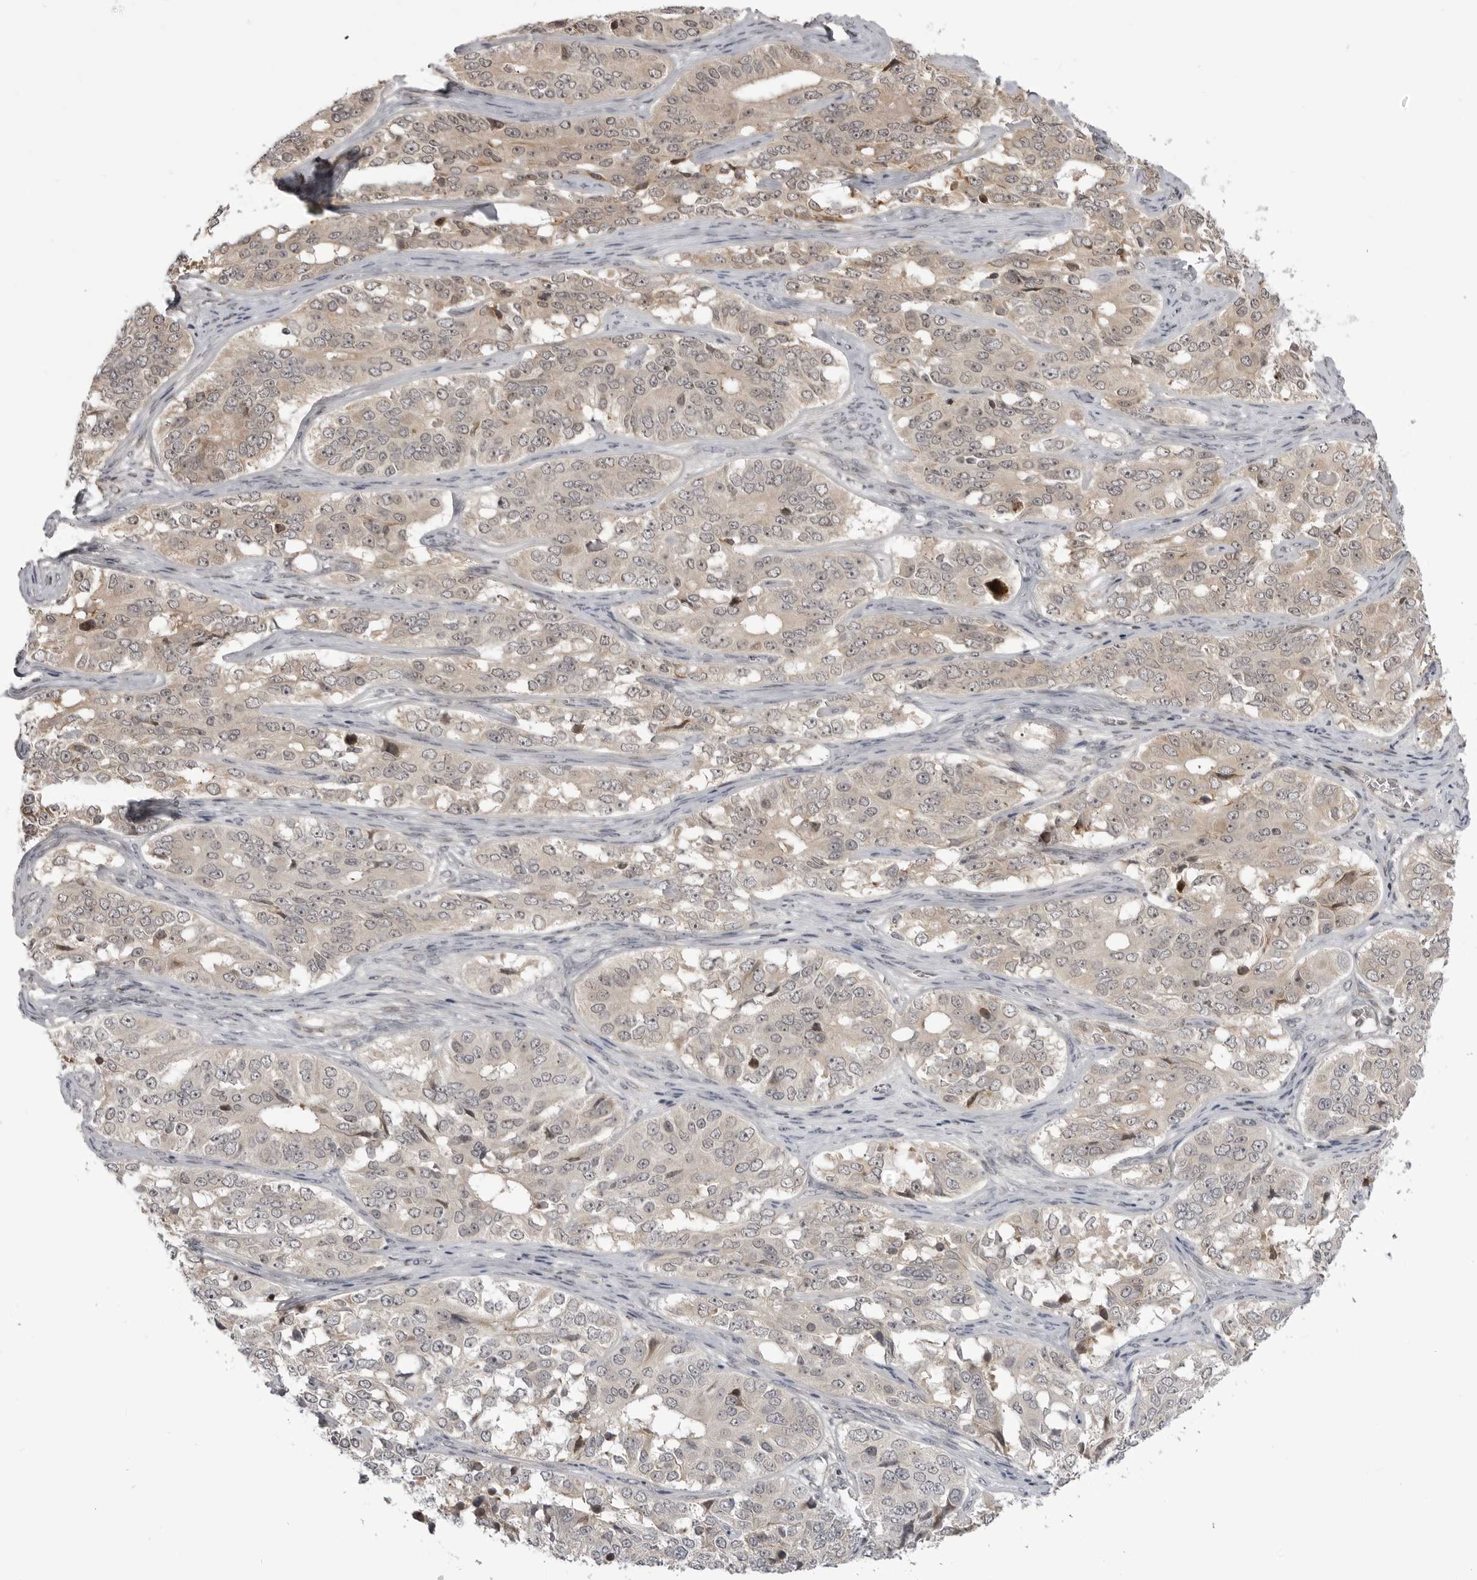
{"staining": {"intensity": "weak", "quantity": "<25%", "location": "cytoplasmic/membranous"}, "tissue": "ovarian cancer", "cell_type": "Tumor cells", "image_type": "cancer", "snomed": [{"axis": "morphology", "description": "Carcinoma, endometroid"}, {"axis": "topography", "description": "Ovary"}], "caption": "Photomicrograph shows no protein expression in tumor cells of ovarian cancer (endometroid carcinoma) tissue.", "gene": "PTK2B", "patient": {"sex": "female", "age": 51}}